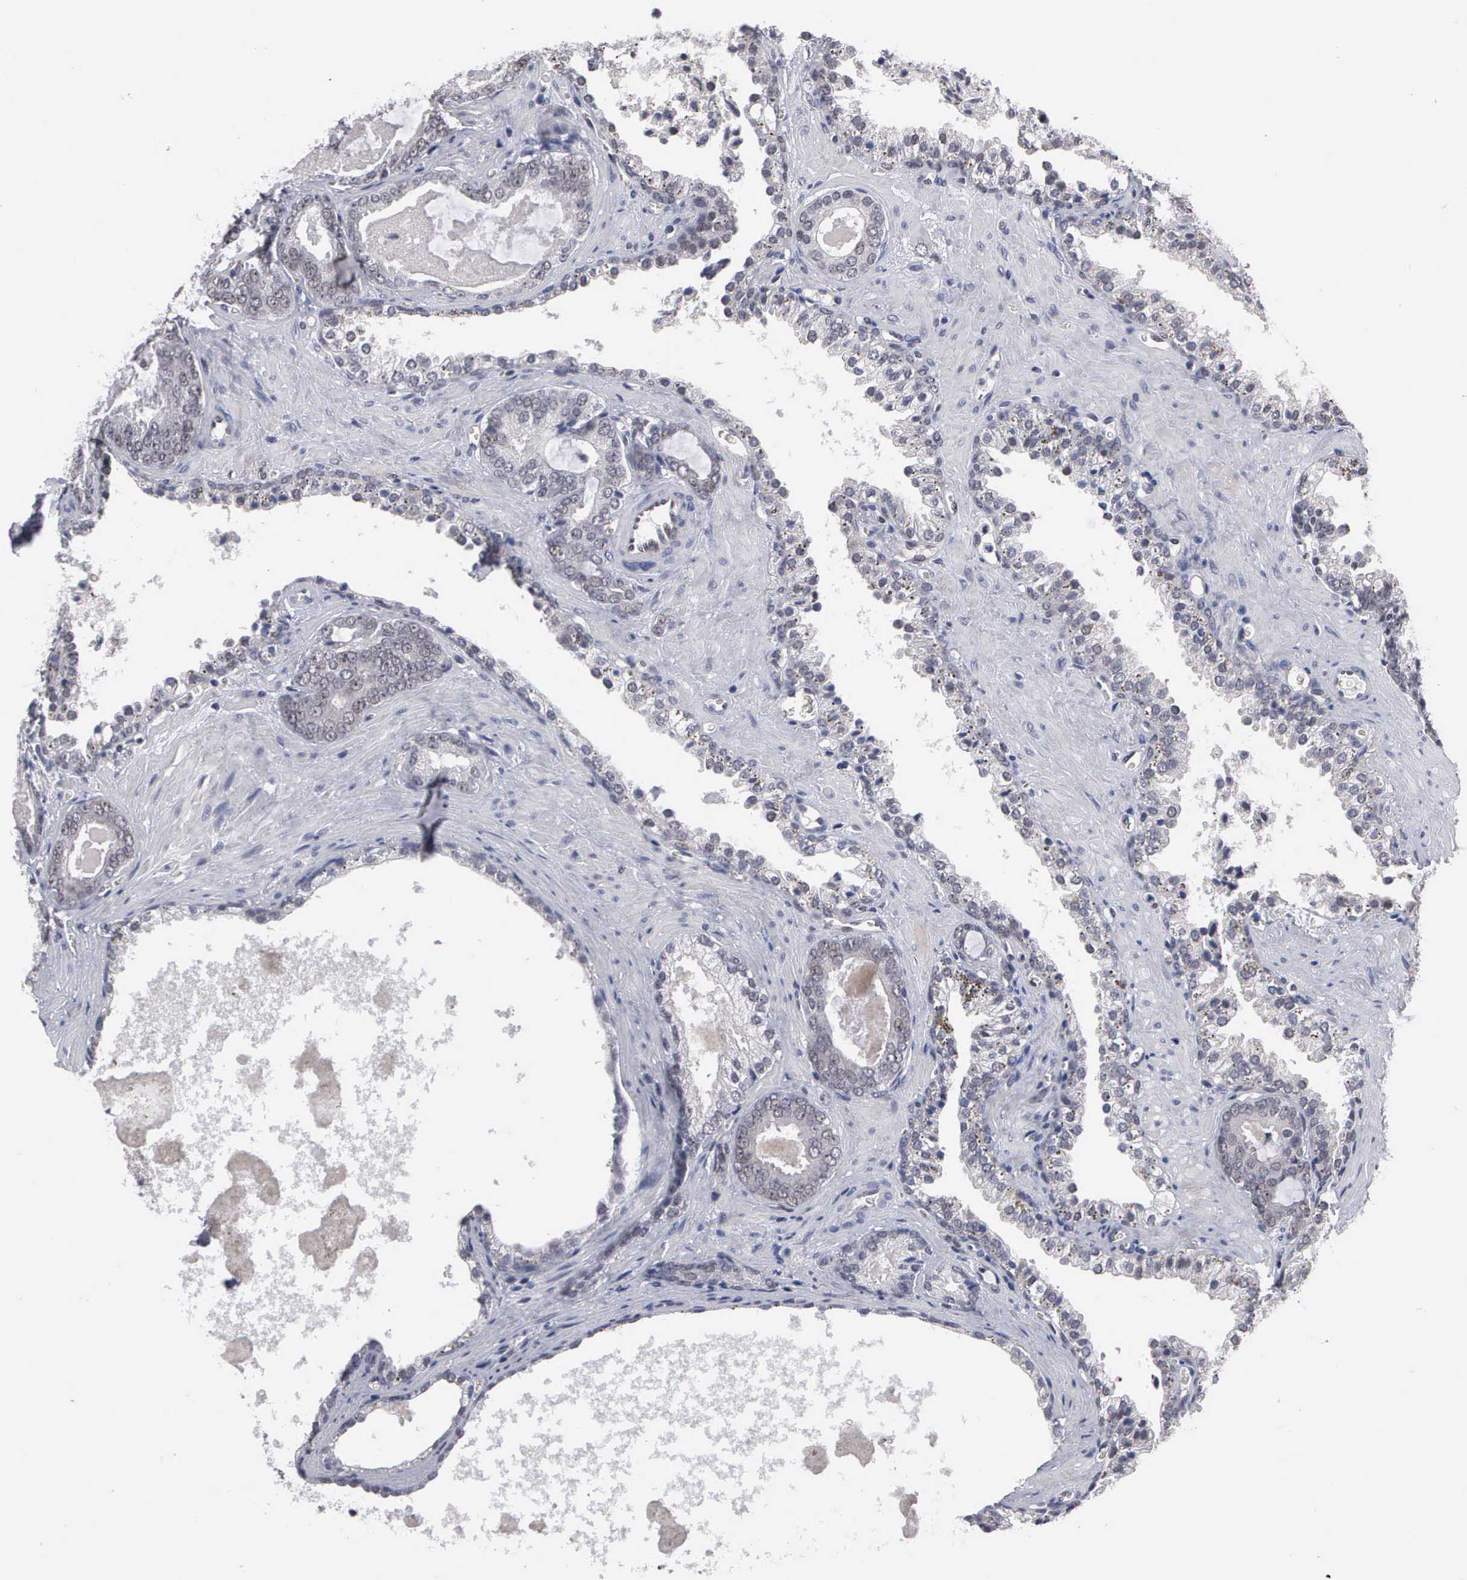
{"staining": {"intensity": "negative", "quantity": "none", "location": "none"}, "tissue": "prostate cancer", "cell_type": "Tumor cells", "image_type": "cancer", "snomed": [{"axis": "morphology", "description": "Adenocarcinoma, Medium grade"}, {"axis": "topography", "description": "Prostate"}], "caption": "Tumor cells are negative for brown protein staining in prostate cancer.", "gene": "ZBTB33", "patient": {"sex": "male", "age": 64}}